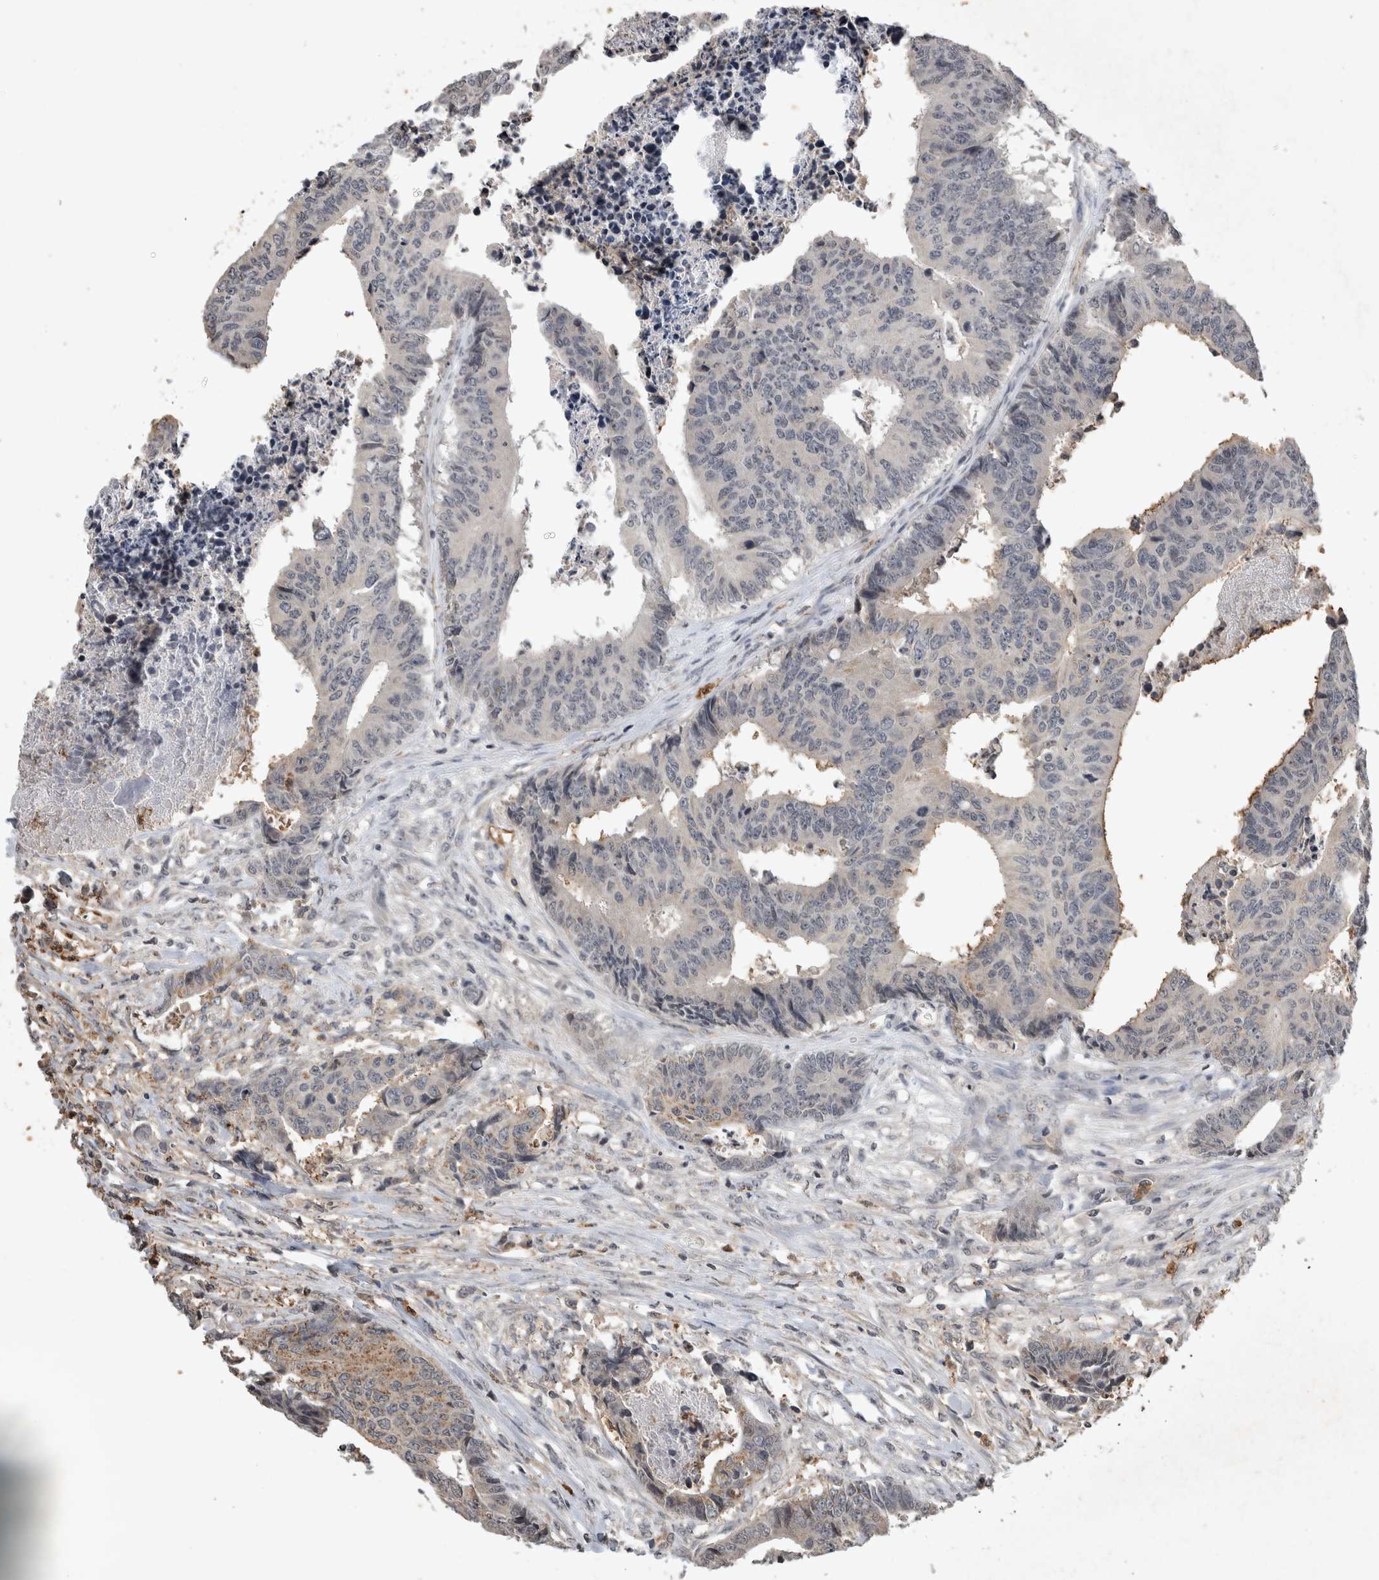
{"staining": {"intensity": "negative", "quantity": "none", "location": "none"}, "tissue": "colorectal cancer", "cell_type": "Tumor cells", "image_type": "cancer", "snomed": [{"axis": "morphology", "description": "Adenocarcinoma, NOS"}, {"axis": "topography", "description": "Rectum"}], "caption": "Micrograph shows no significant protein staining in tumor cells of colorectal cancer.", "gene": "HRK", "patient": {"sex": "male", "age": 84}}